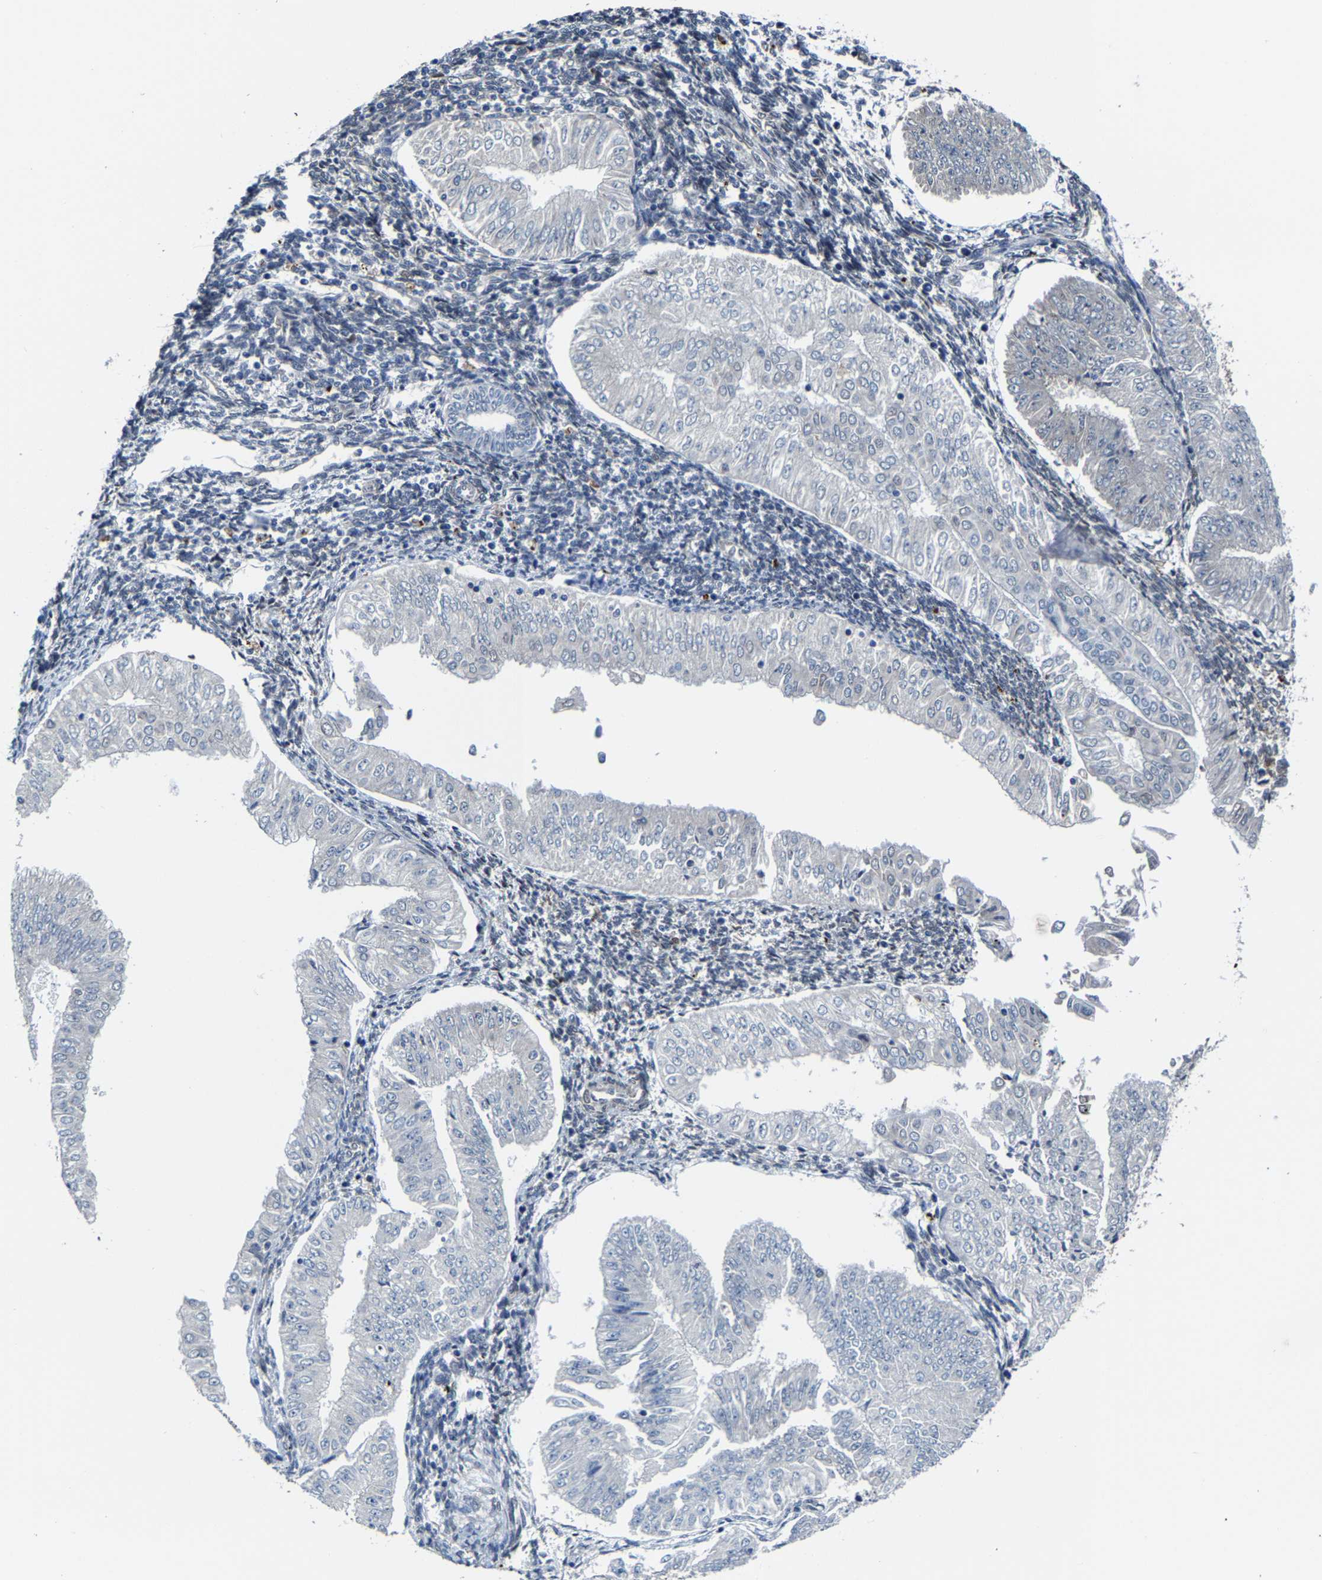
{"staining": {"intensity": "negative", "quantity": "none", "location": "none"}, "tissue": "endometrial cancer", "cell_type": "Tumor cells", "image_type": "cancer", "snomed": [{"axis": "morphology", "description": "Normal tissue, NOS"}, {"axis": "morphology", "description": "Adenocarcinoma, NOS"}, {"axis": "topography", "description": "Endometrium"}], "caption": "The photomicrograph displays no significant positivity in tumor cells of adenocarcinoma (endometrial).", "gene": "METTL1", "patient": {"sex": "female", "age": 53}}